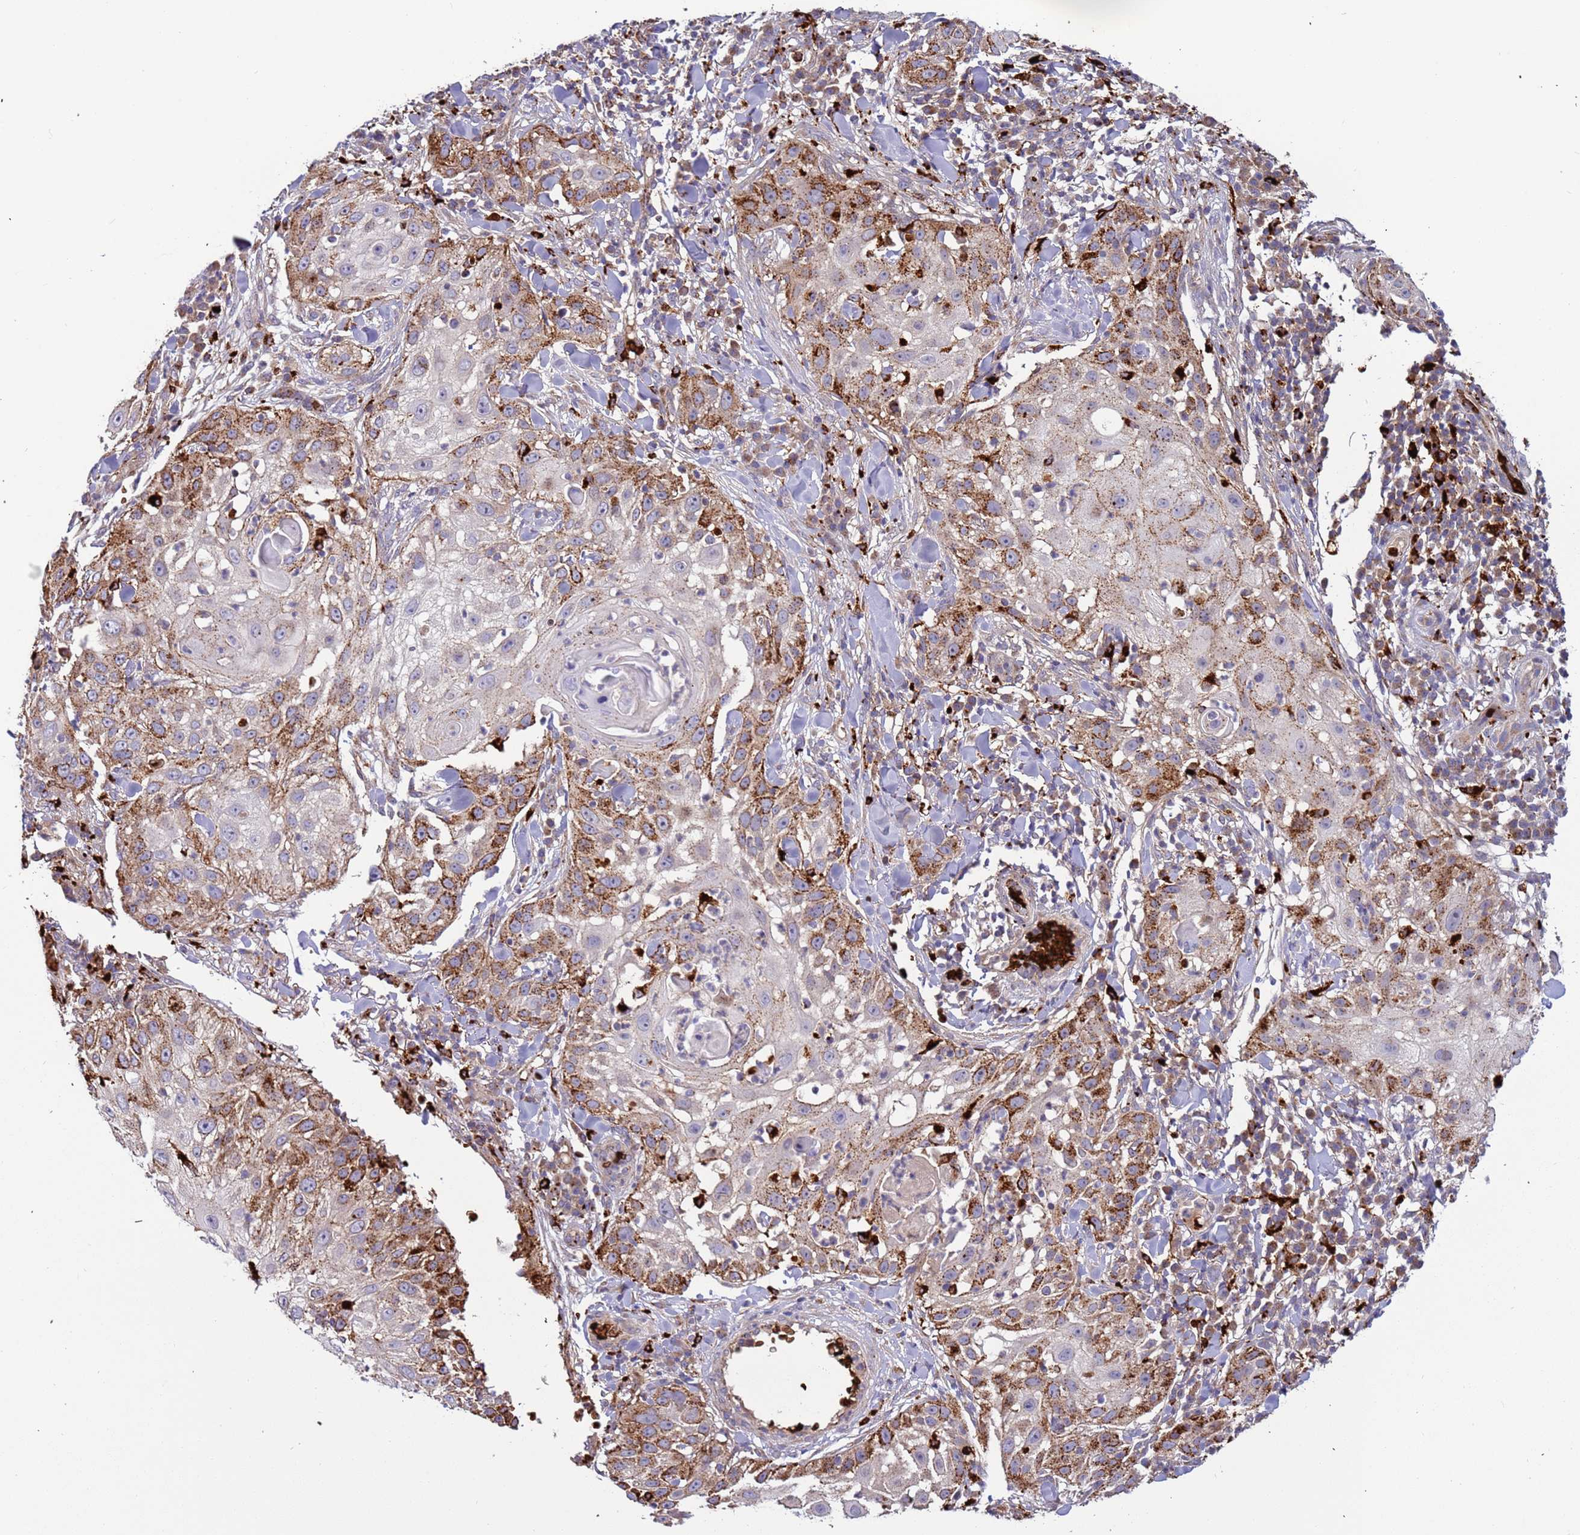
{"staining": {"intensity": "moderate", "quantity": "25%-75%", "location": "cytoplasmic/membranous"}, "tissue": "skin cancer", "cell_type": "Tumor cells", "image_type": "cancer", "snomed": [{"axis": "morphology", "description": "Squamous cell carcinoma, NOS"}, {"axis": "topography", "description": "Skin"}], "caption": "Human squamous cell carcinoma (skin) stained with a protein marker demonstrates moderate staining in tumor cells.", "gene": "VPS36", "patient": {"sex": "female", "age": 44}}